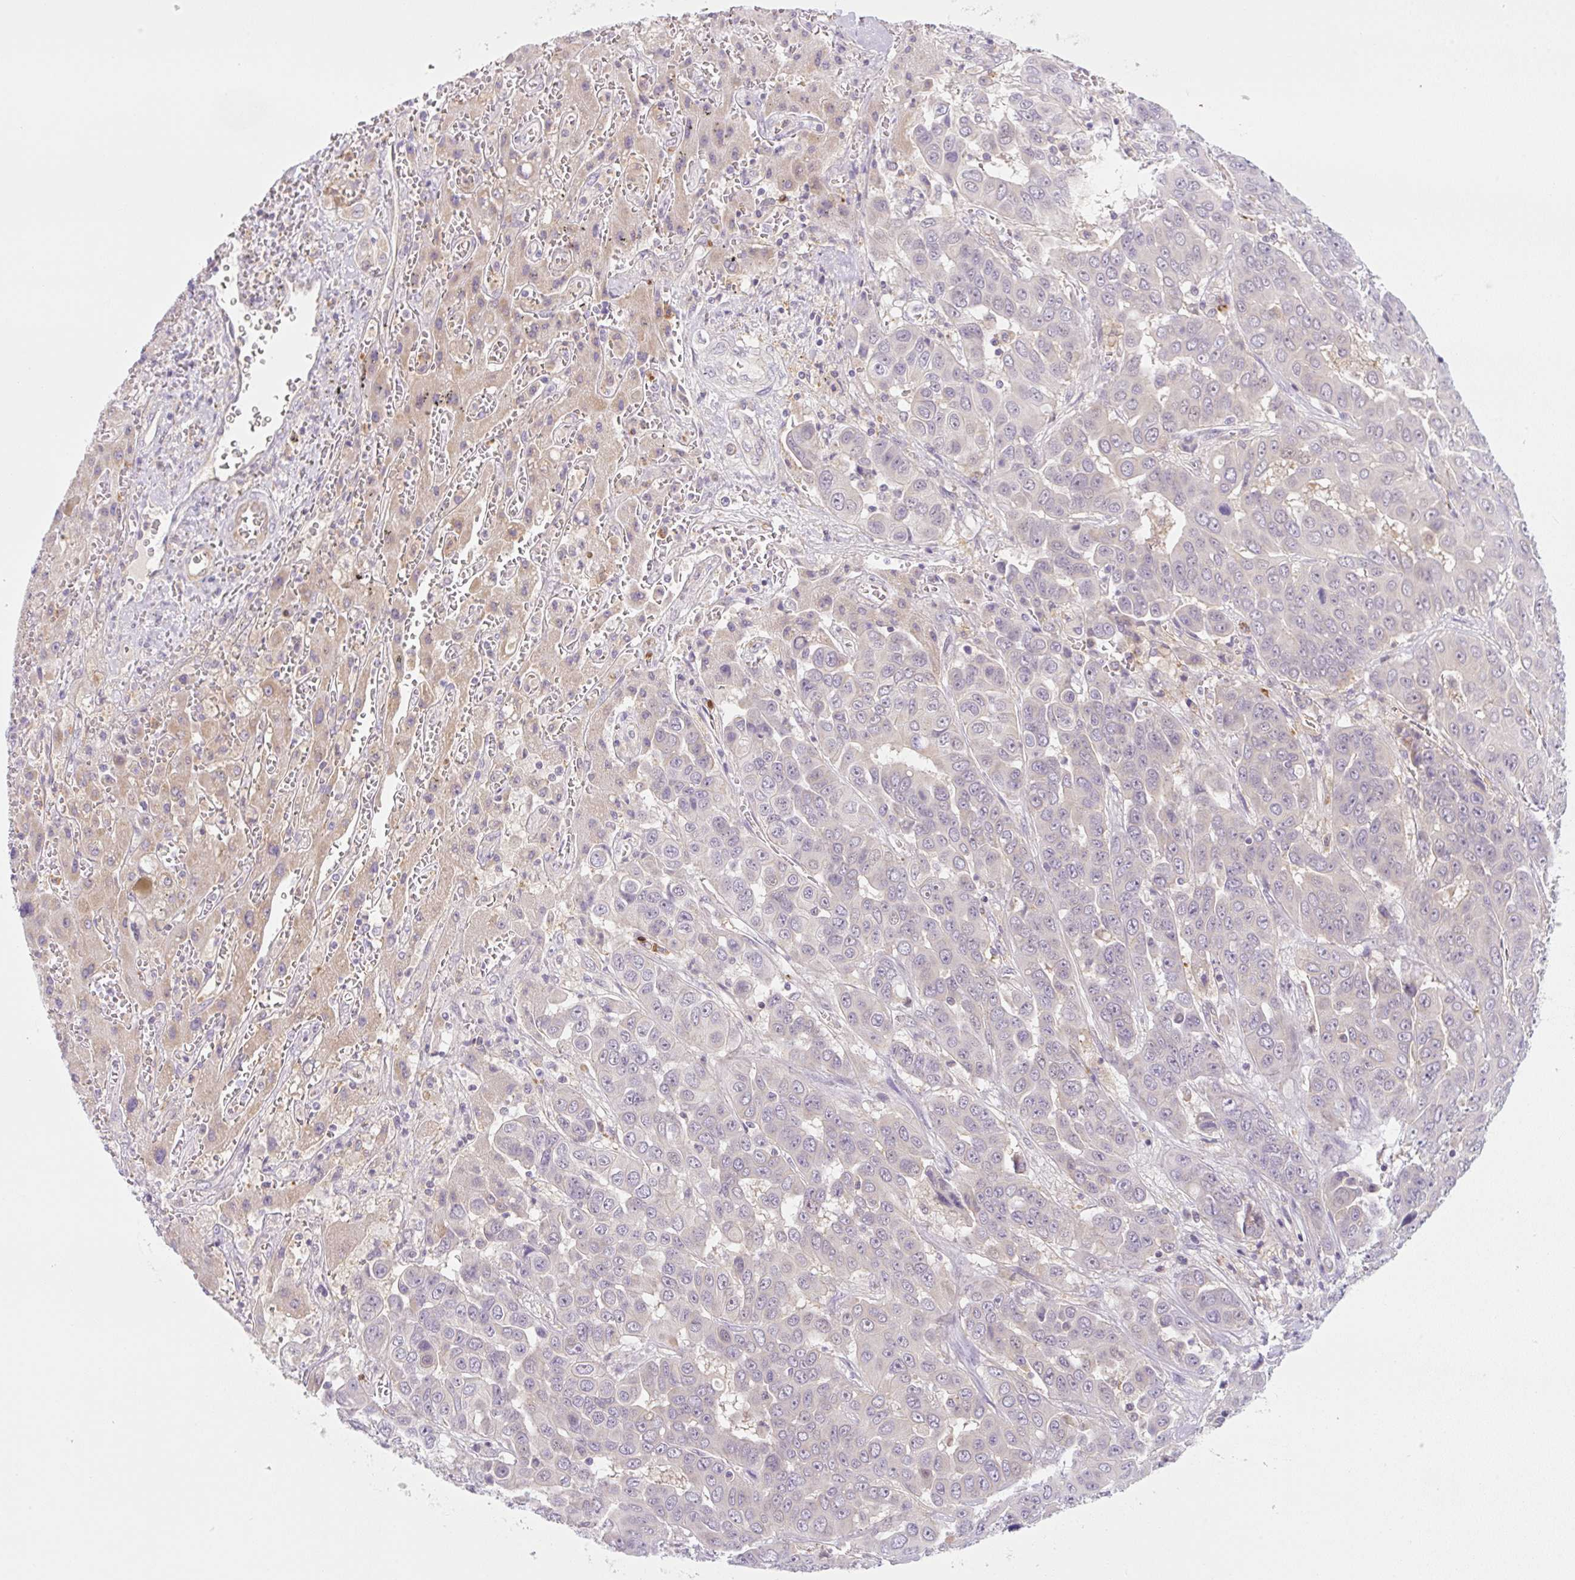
{"staining": {"intensity": "negative", "quantity": "none", "location": "none"}, "tissue": "liver cancer", "cell_type": "Tumor cells", "image_type": "cancer", "snomed": [{"axis": "morphology", "description": "Cholangiocarcinoma"}, {"axis": "topography", "description": "Liver"}], "caption": "This is a image of immunohistochemistry (IHC) staining of cholangiocarcinoma (liver), which shows no expression in tumor cells.", "gene": "OMA1", "patient": {"sex": "female", "age": 52}}